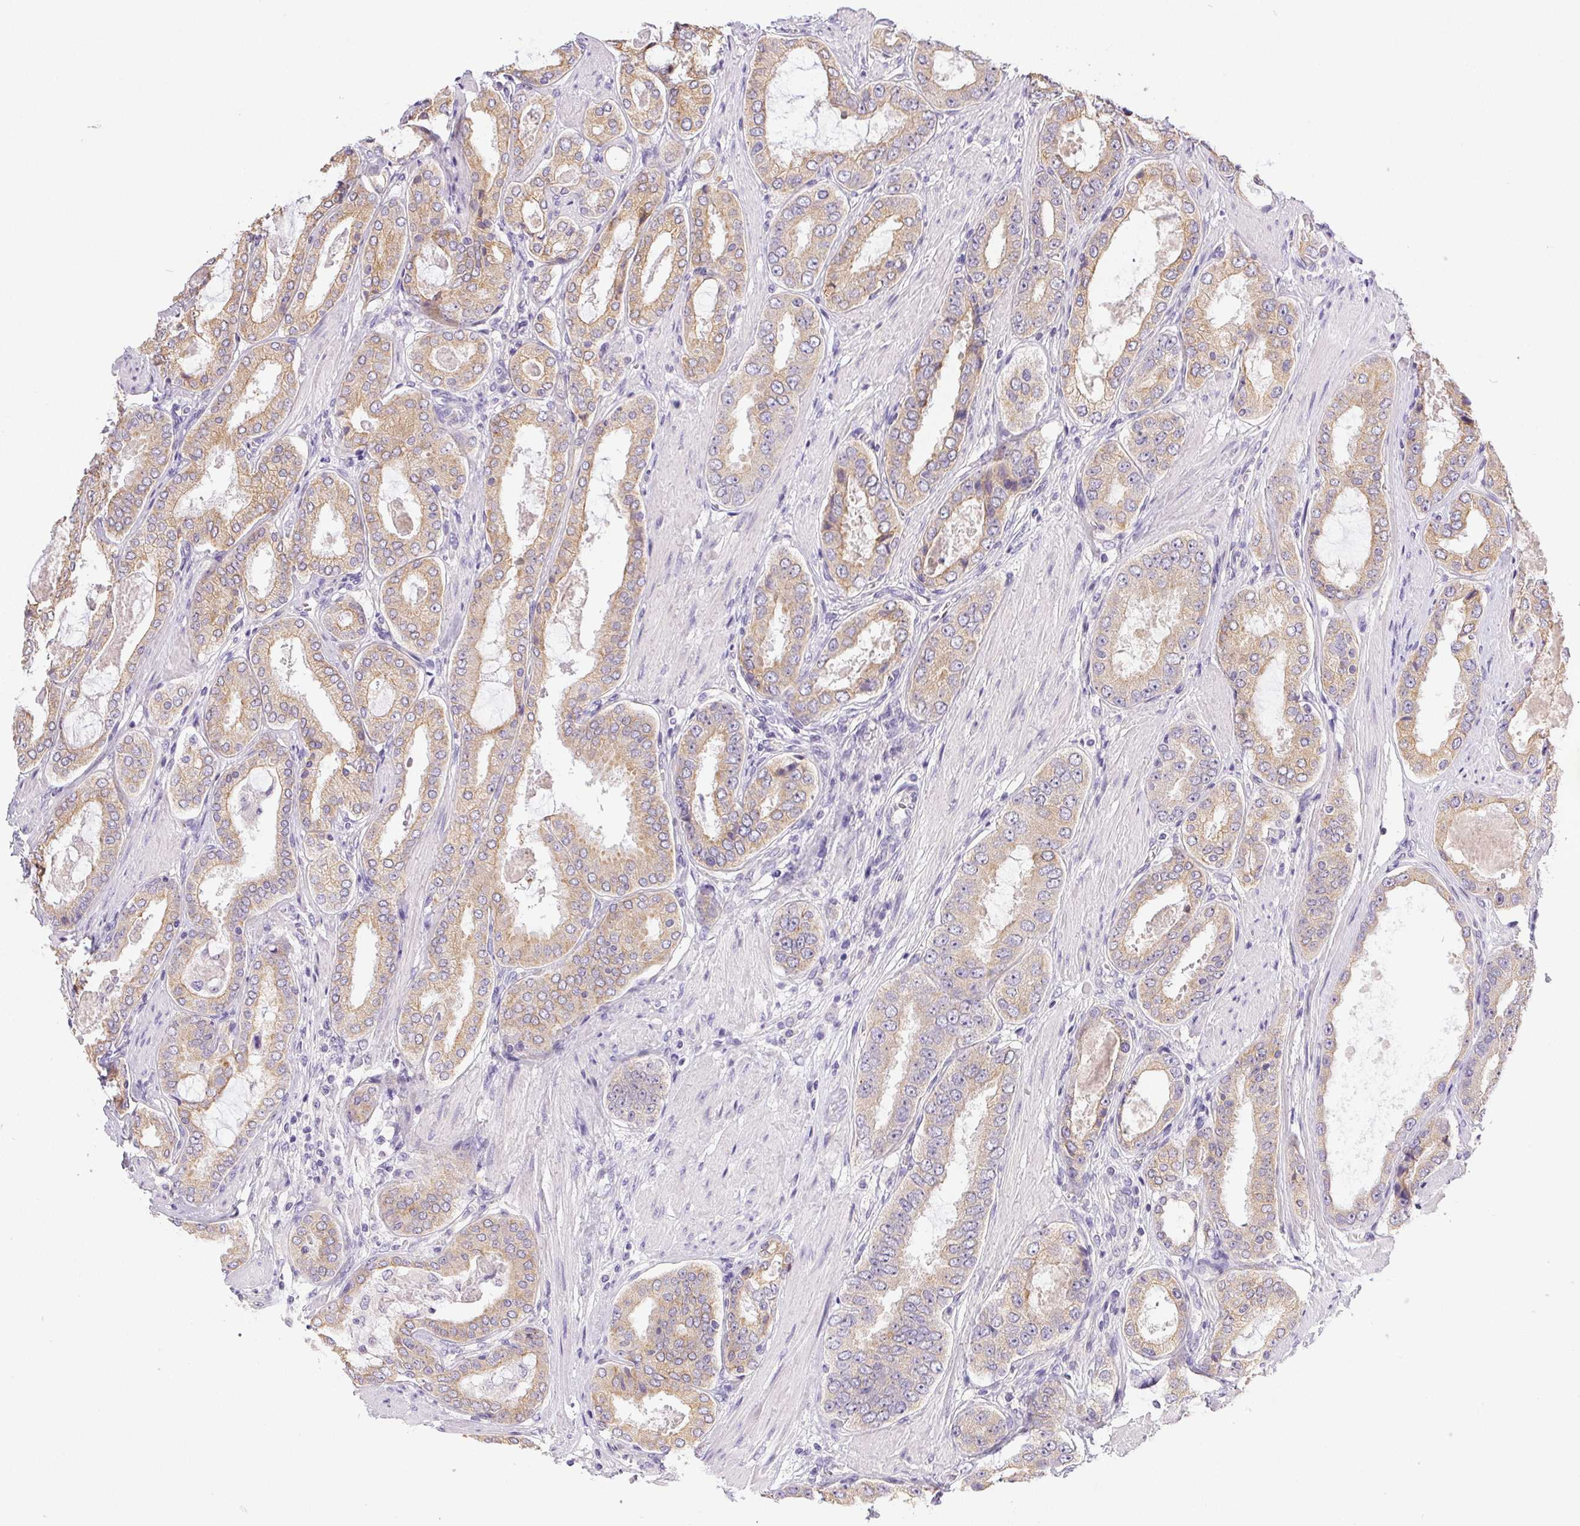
{"staining": {"intensity": "weak", "quantity": ">75%", "location": "cytoplasmic/membranous"}, "tissue": "prostate cancer", "cell_type": "Tumor cells", "image_type": "cancer", "snomed": [{"axis": "morphology", "description": "Adenocarcinoma, High grade"}, {"axis": "topography", "description": "Prostate"}], "caption": "Weak cytoplasmic/membranous positivity is present in about >75% of tumor cells in prostate cancer (high-grade adenocarcinoma).", "gene": "SLC17A7", "patient": {"sex": "male", "age": 63}}